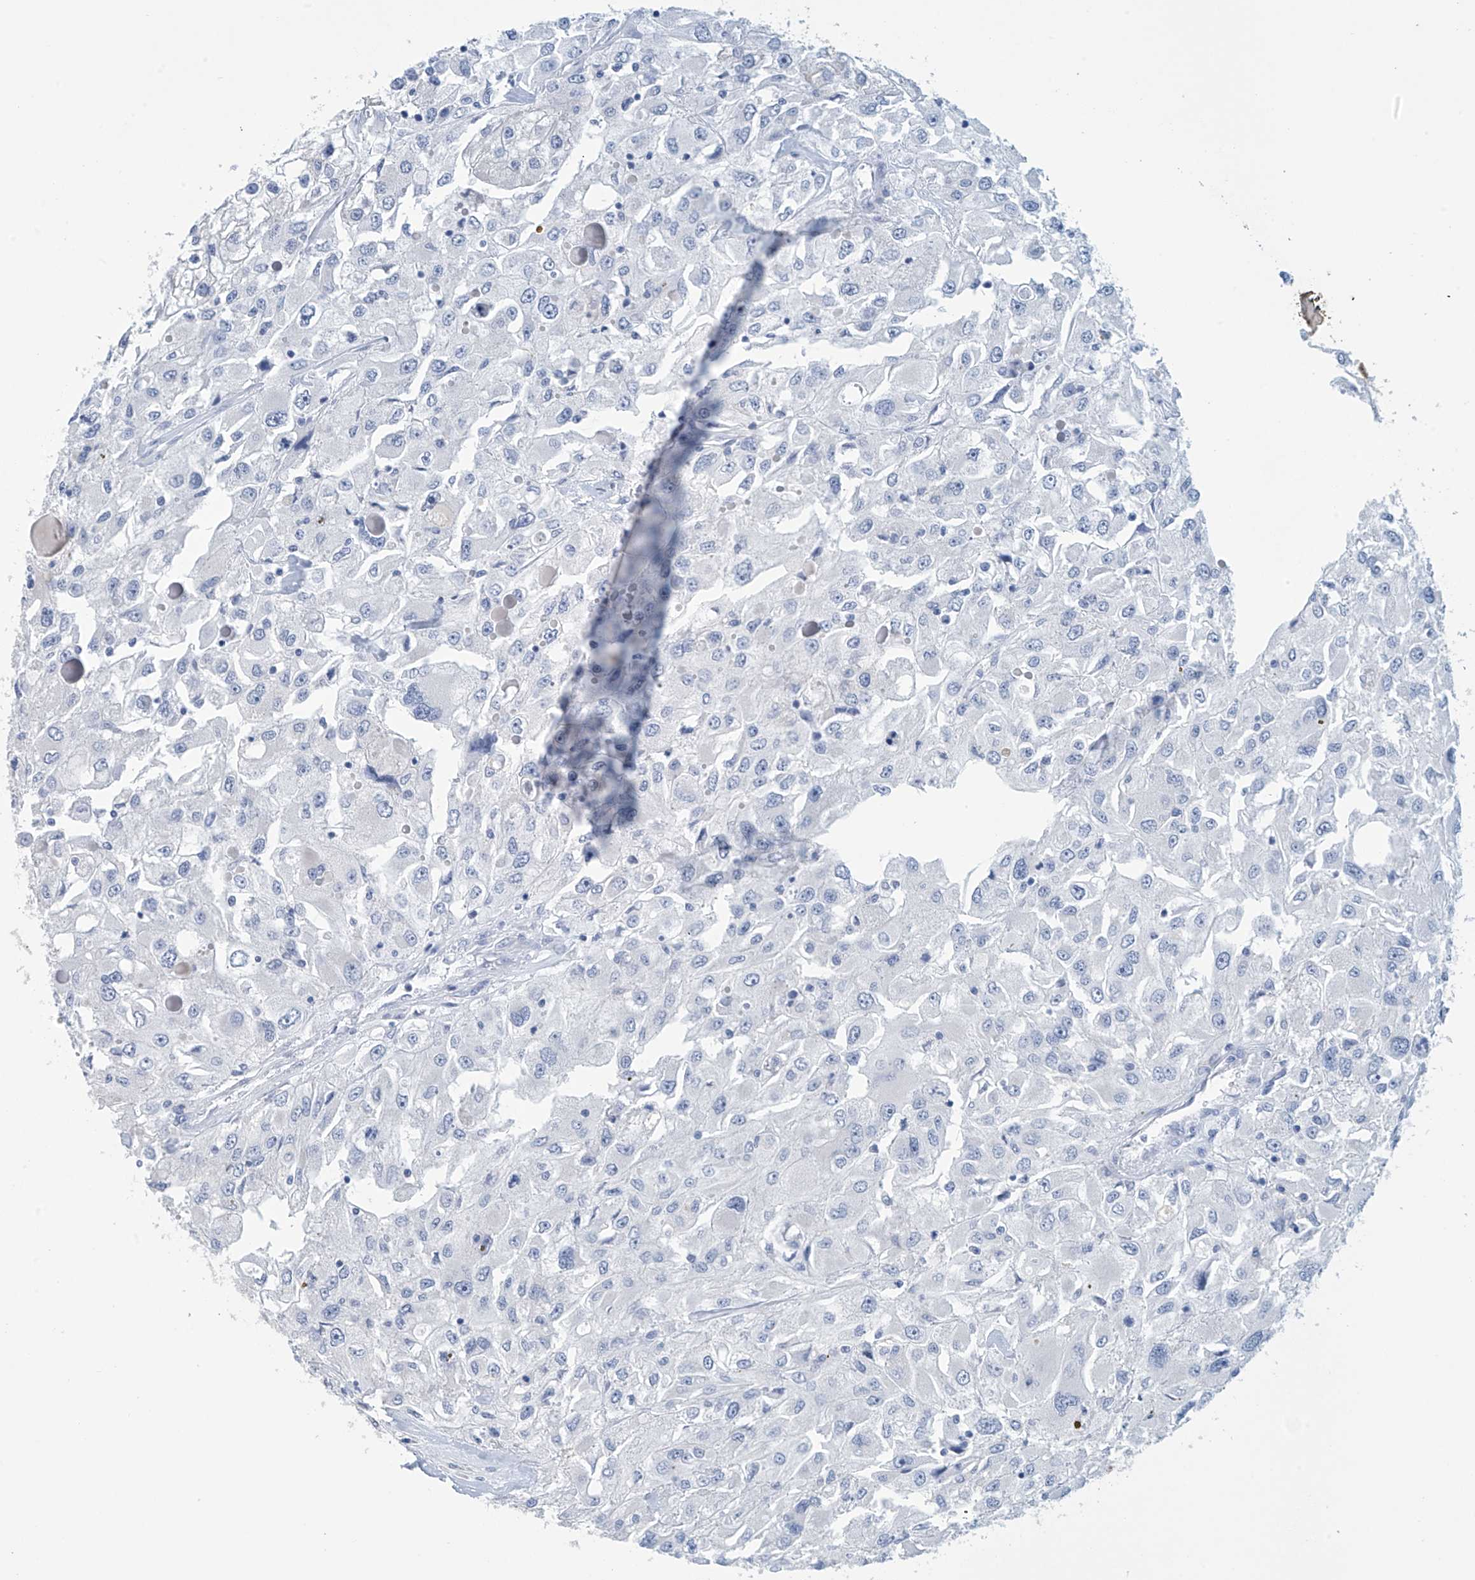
{"staining": {"intensity": "negative", "quantity": "none", "location": "none"}, "tissue": "renal cancer", "cell_type": "Tumor cells", "image_type": "cancer", "snomed": [{"axis": "morphology", "description": "Adenocarcinoma, NOS"}, {"axis": "topography", "description": "Kidney"}], "caption": "This is an immunohistochemistry photomicrograph of renal cancer (adenocarcinoma). There is no positivity in tumor cells.", "gene": "DSP", "patient": {"sex": "female", "age": 52}}